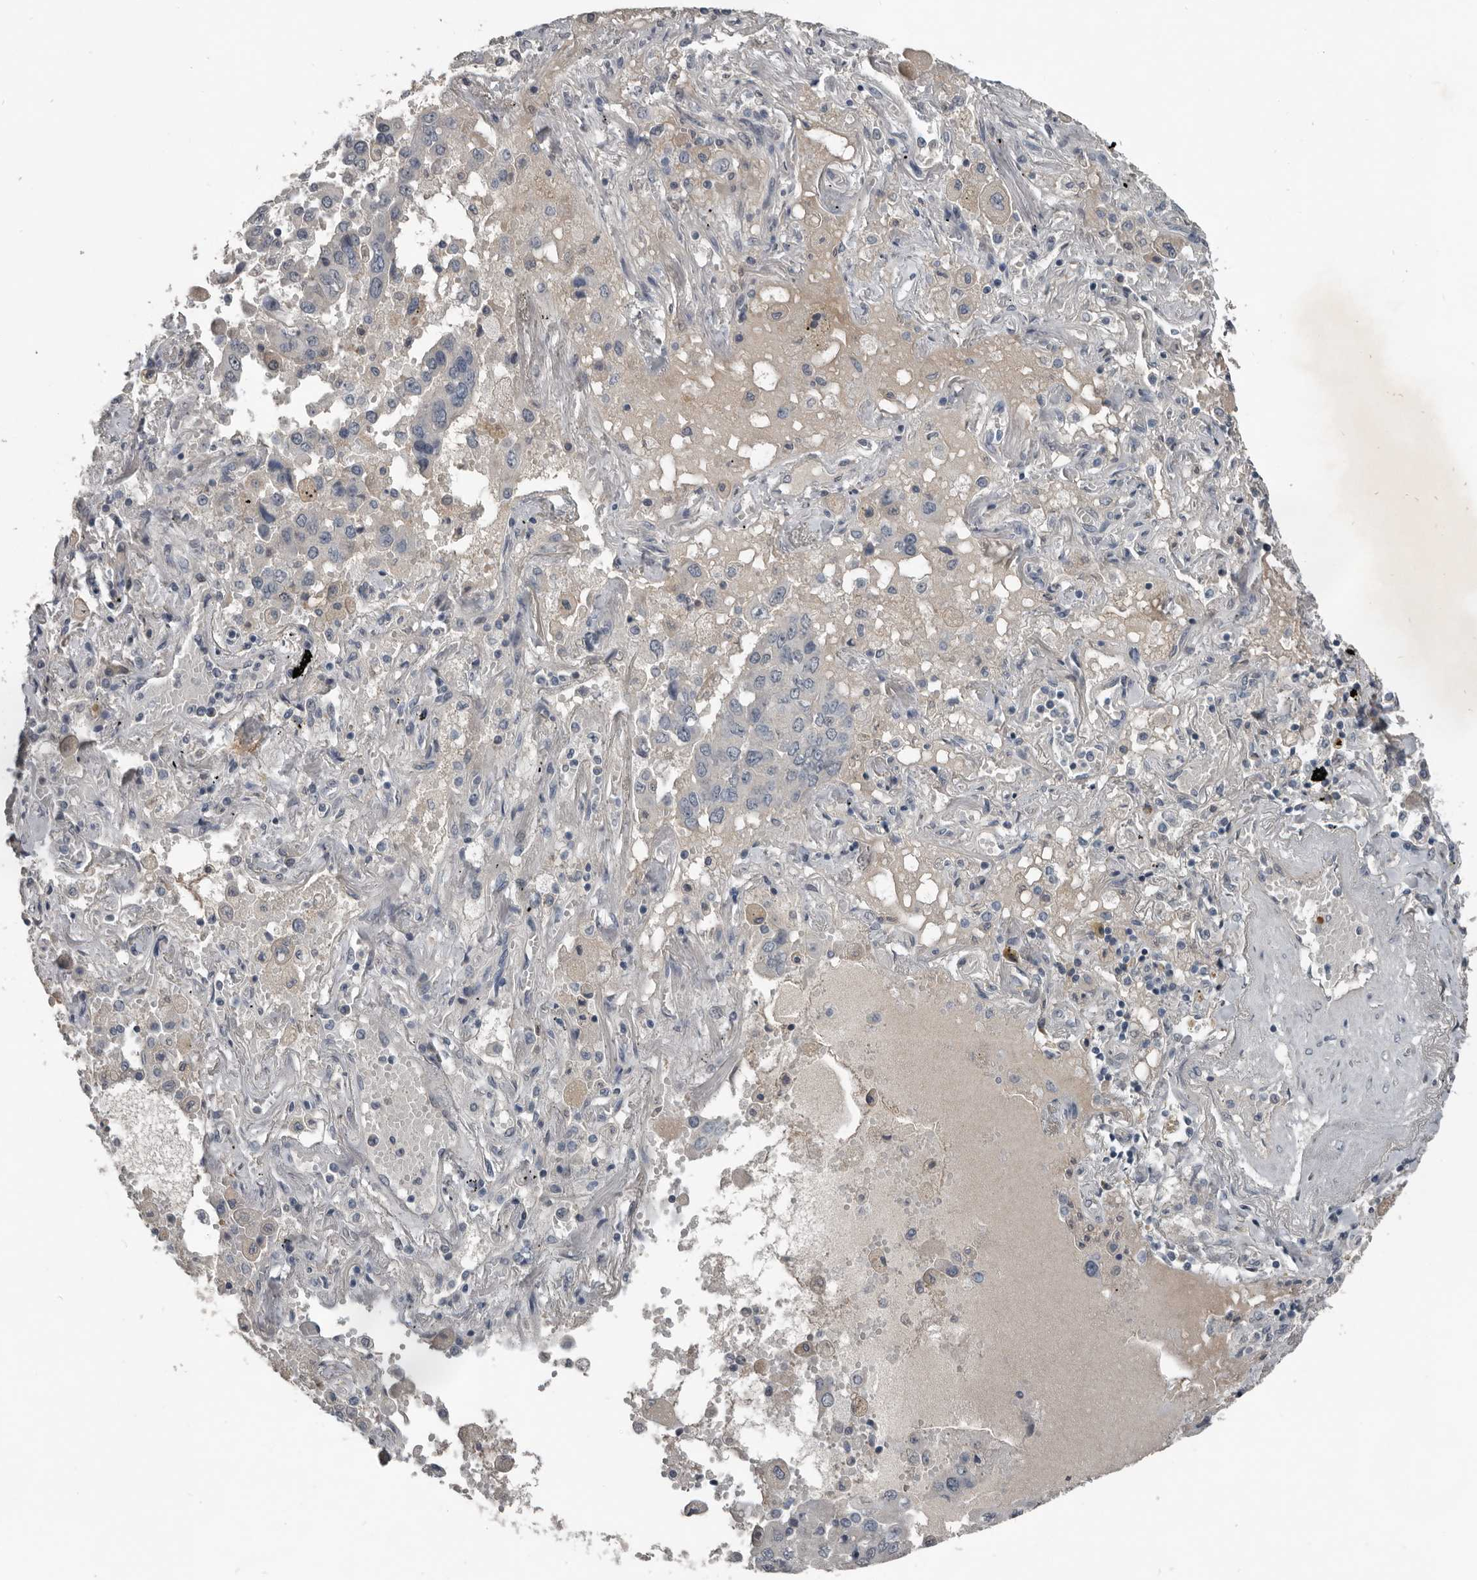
{"staining": {"intensity": "negative", "quantity": "none", "location": "none"}, "tissue": "lung cancer", "cell_type": "Tumor cells", "image_type": "cancer", "snomed": [{"axis": "morphology", "description": "Adenocarcinoma, NOS"}, {"axis": "topography", "description": "Lung"}], "caption": "IHC image of human lung cancer (adenocarcinoma) stained for a protein (brown), which demonstrates no positivity in tumor cells.", "gene": "C1orf216", "patient": {"sex": "female", "age": 65}}